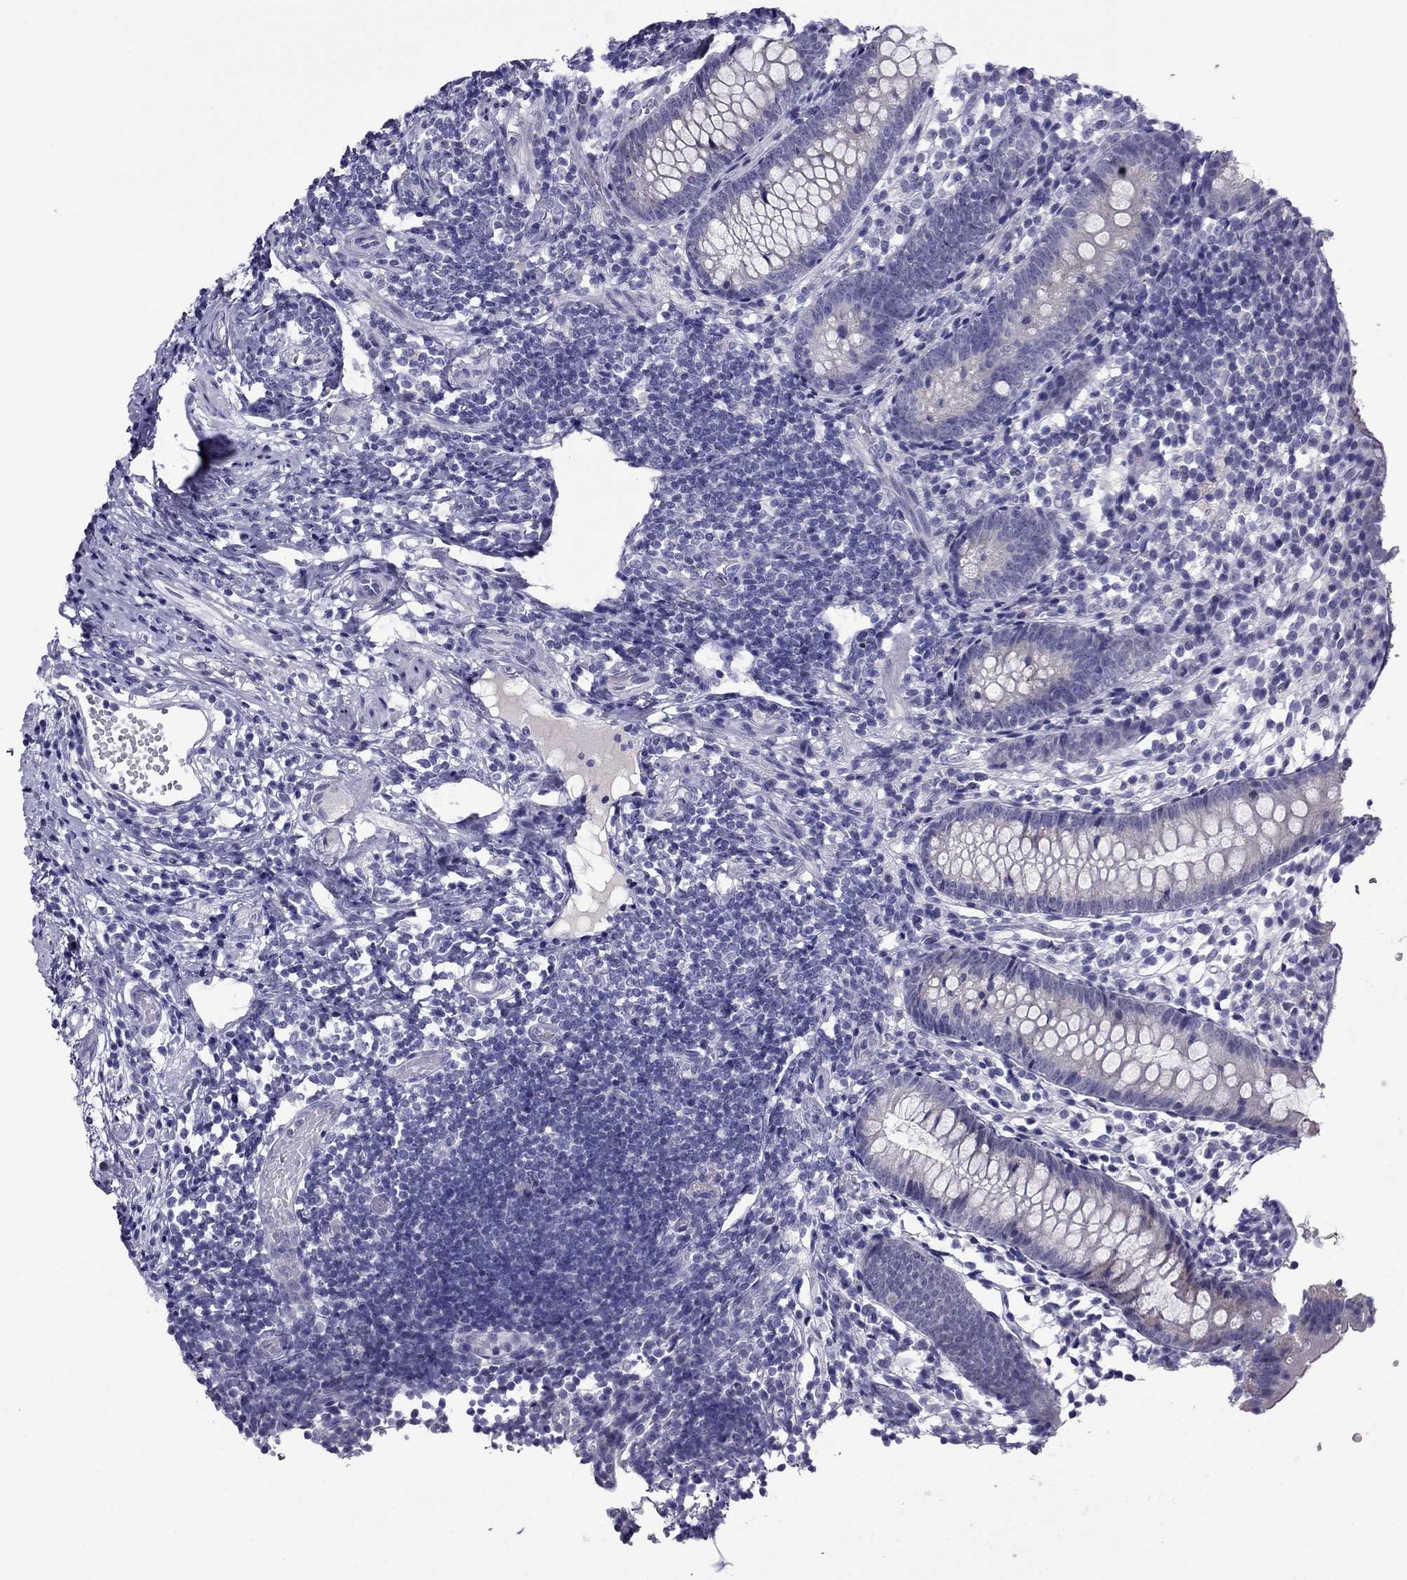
{"staining": {"intensity": "negative", "quantity": "none", "location": "none"}, "tissue": "appendix", "cell_type": "Glandular cells", "image_type": "normal", "snomed": [{"axis": "morphology", "description": "Normal tissue, NOS"}, {"axis": "topography", "description": "Appendix"}], "caption": "This photomicrograph is of normal appendix stained with immunohistochemistry (IHC) to label a protein in brown with the nuclei are counter-stained blue. There is no staining in glandular cells.", "gene": "MYBPH", "patient": {"sex": "female", "age": 40}}